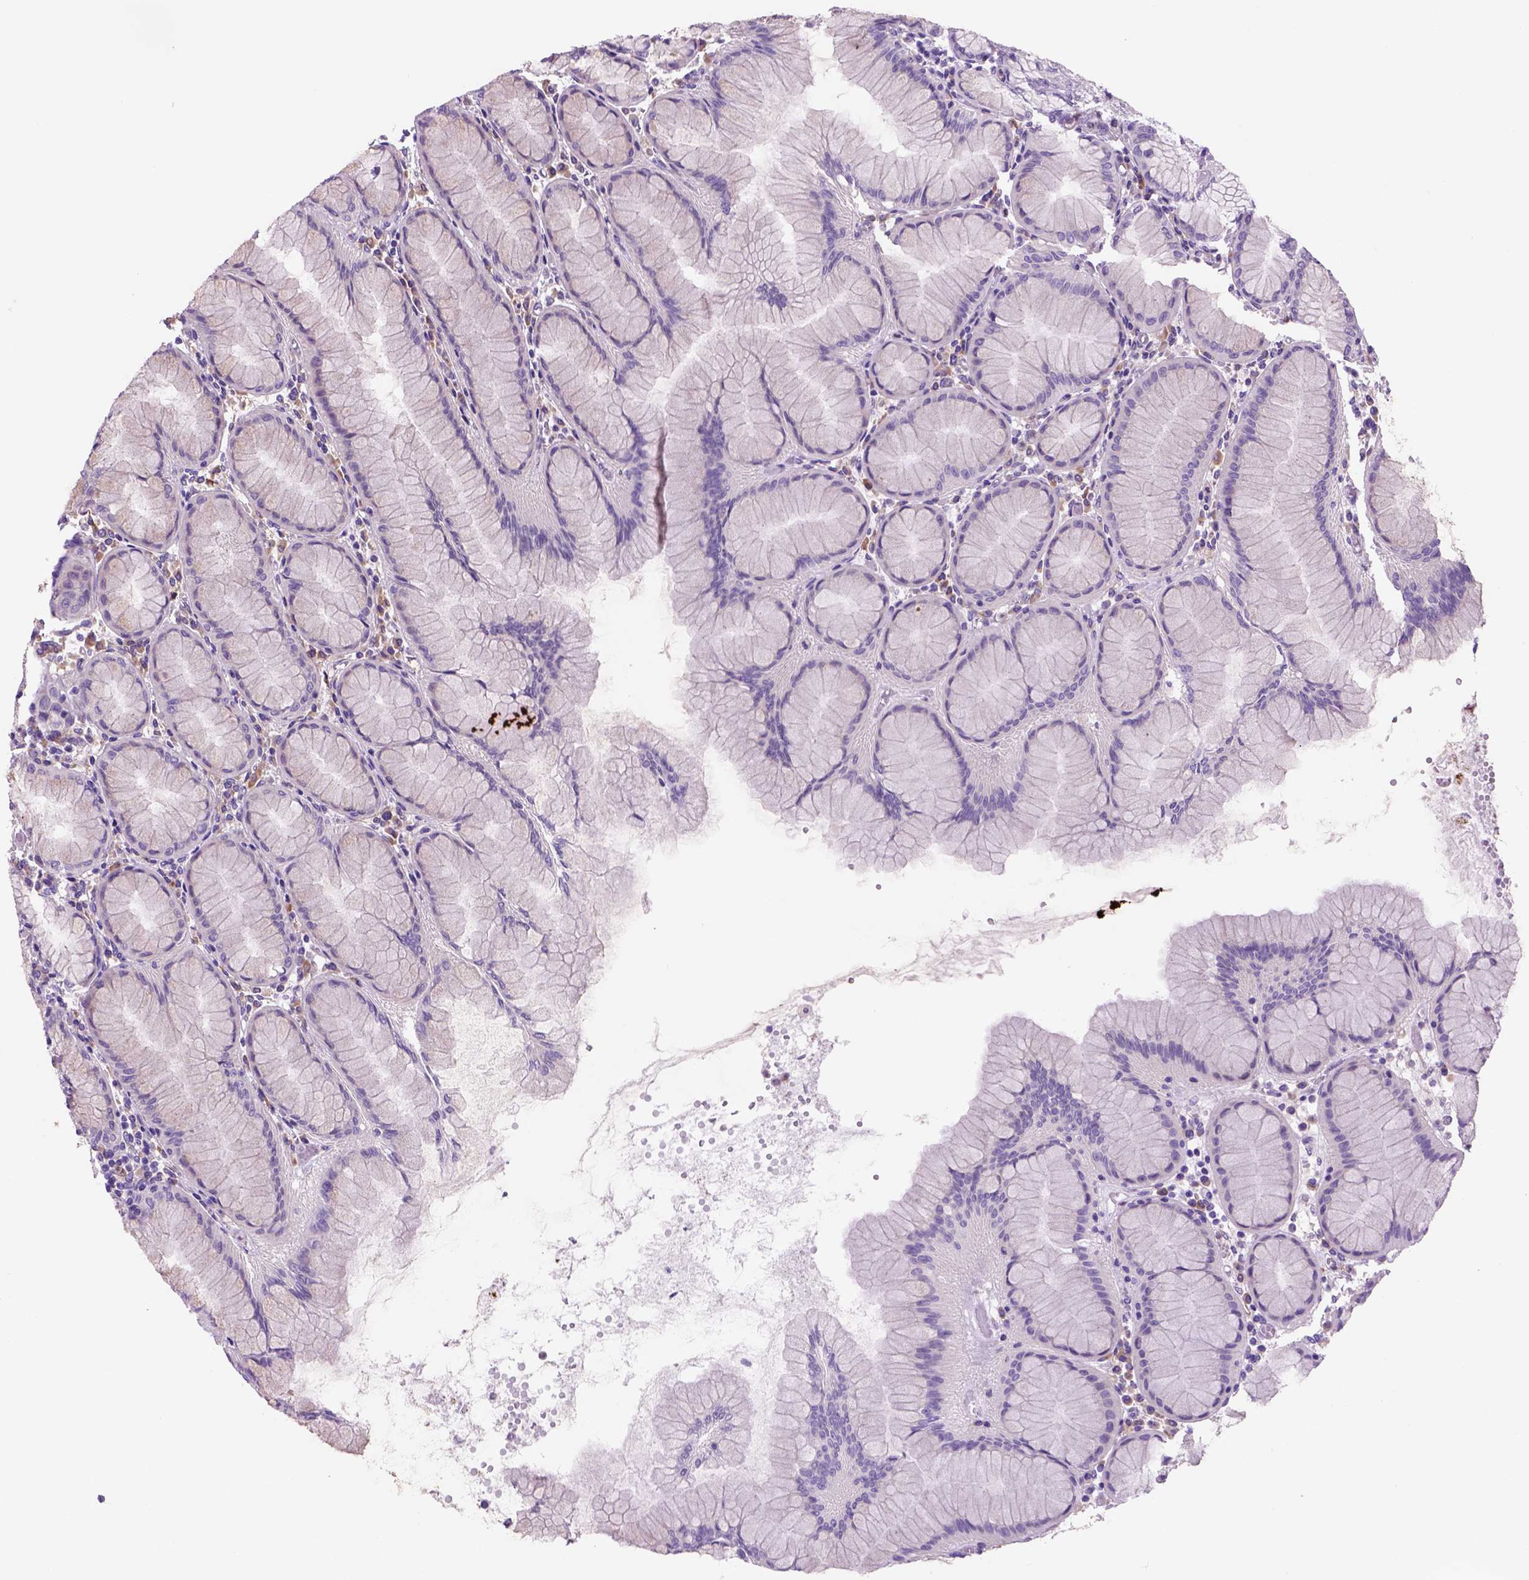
{"staining": {"intensity": "negative", "quantity": "none", "location": "none"}, "tissue": "stomach", "cell_type": "Glandular cells", "image_type": "normal", "snomed": [{"axis": "morphology", "description": "Normal tissue, NOS"}, {"axis": "topography", "description": "Stomach"}], "caption": "A high-resolution photomicrograph shows immunohistochemistry staining of normal stomach, which exhibits no significant staining in glandular cells.", "gene": "PIAS3", "patient": {"sex": "female", "age": 57}}